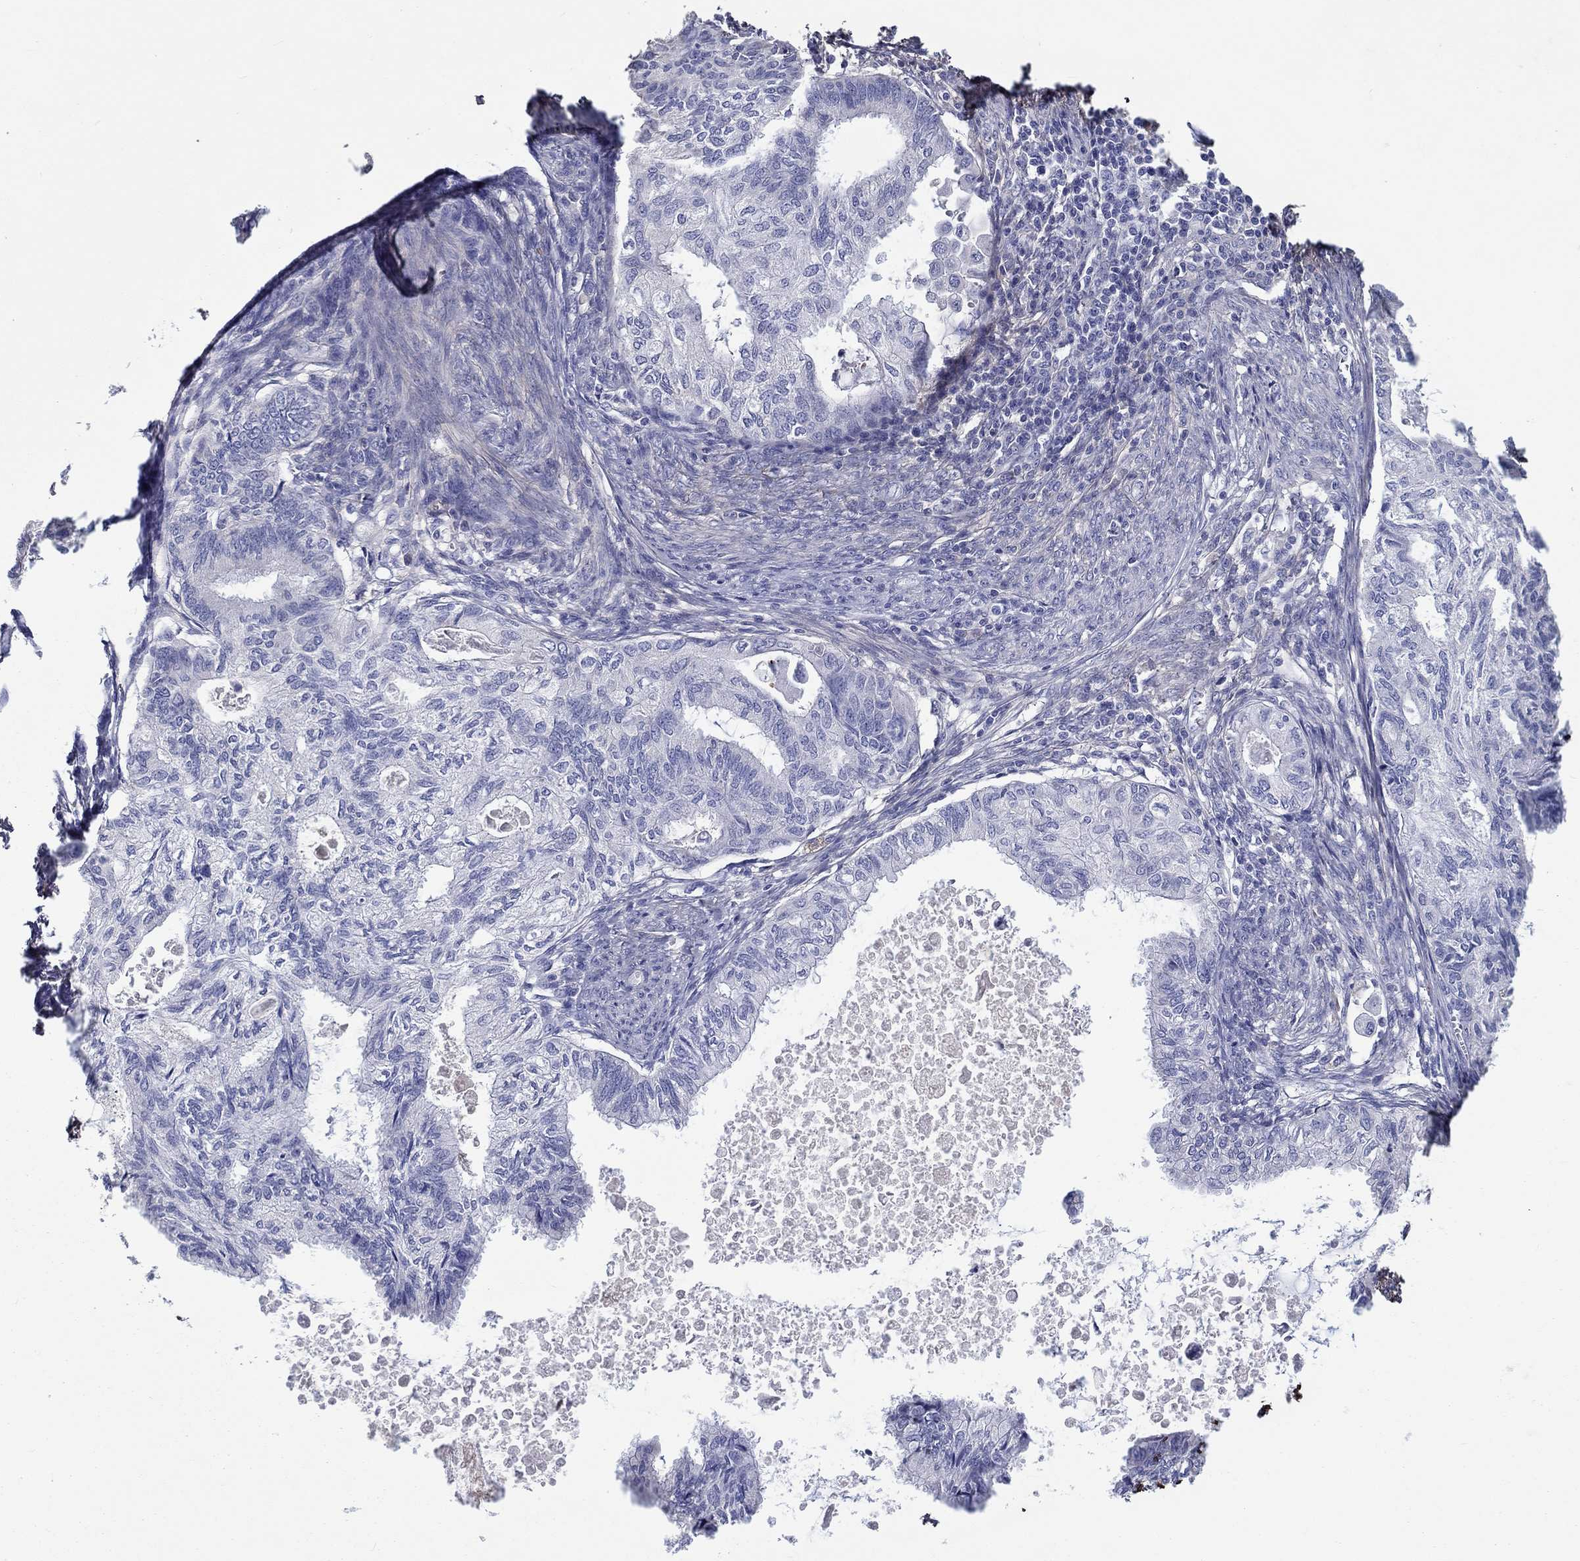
{"staining": {"intensity": "negative", "quantity": "none", "location": "none"}, "tissue": "endometrial cancer", "cell_type": "Tumor cells", "image_type": "cancer", "snomed": [{"axis": "morphology", "description": "Adenocarcinoma, NOS"}, {"axis": "topography", "description": "Endometrium"}], "caption": "This is a photomicrograph of immunohistochemistry staining of endometrial cancer (adenocarcinoma), which shows no staining in tumor cells.", "gene": "TGFBI", "patient": {"sex": "female", "age": 86}}